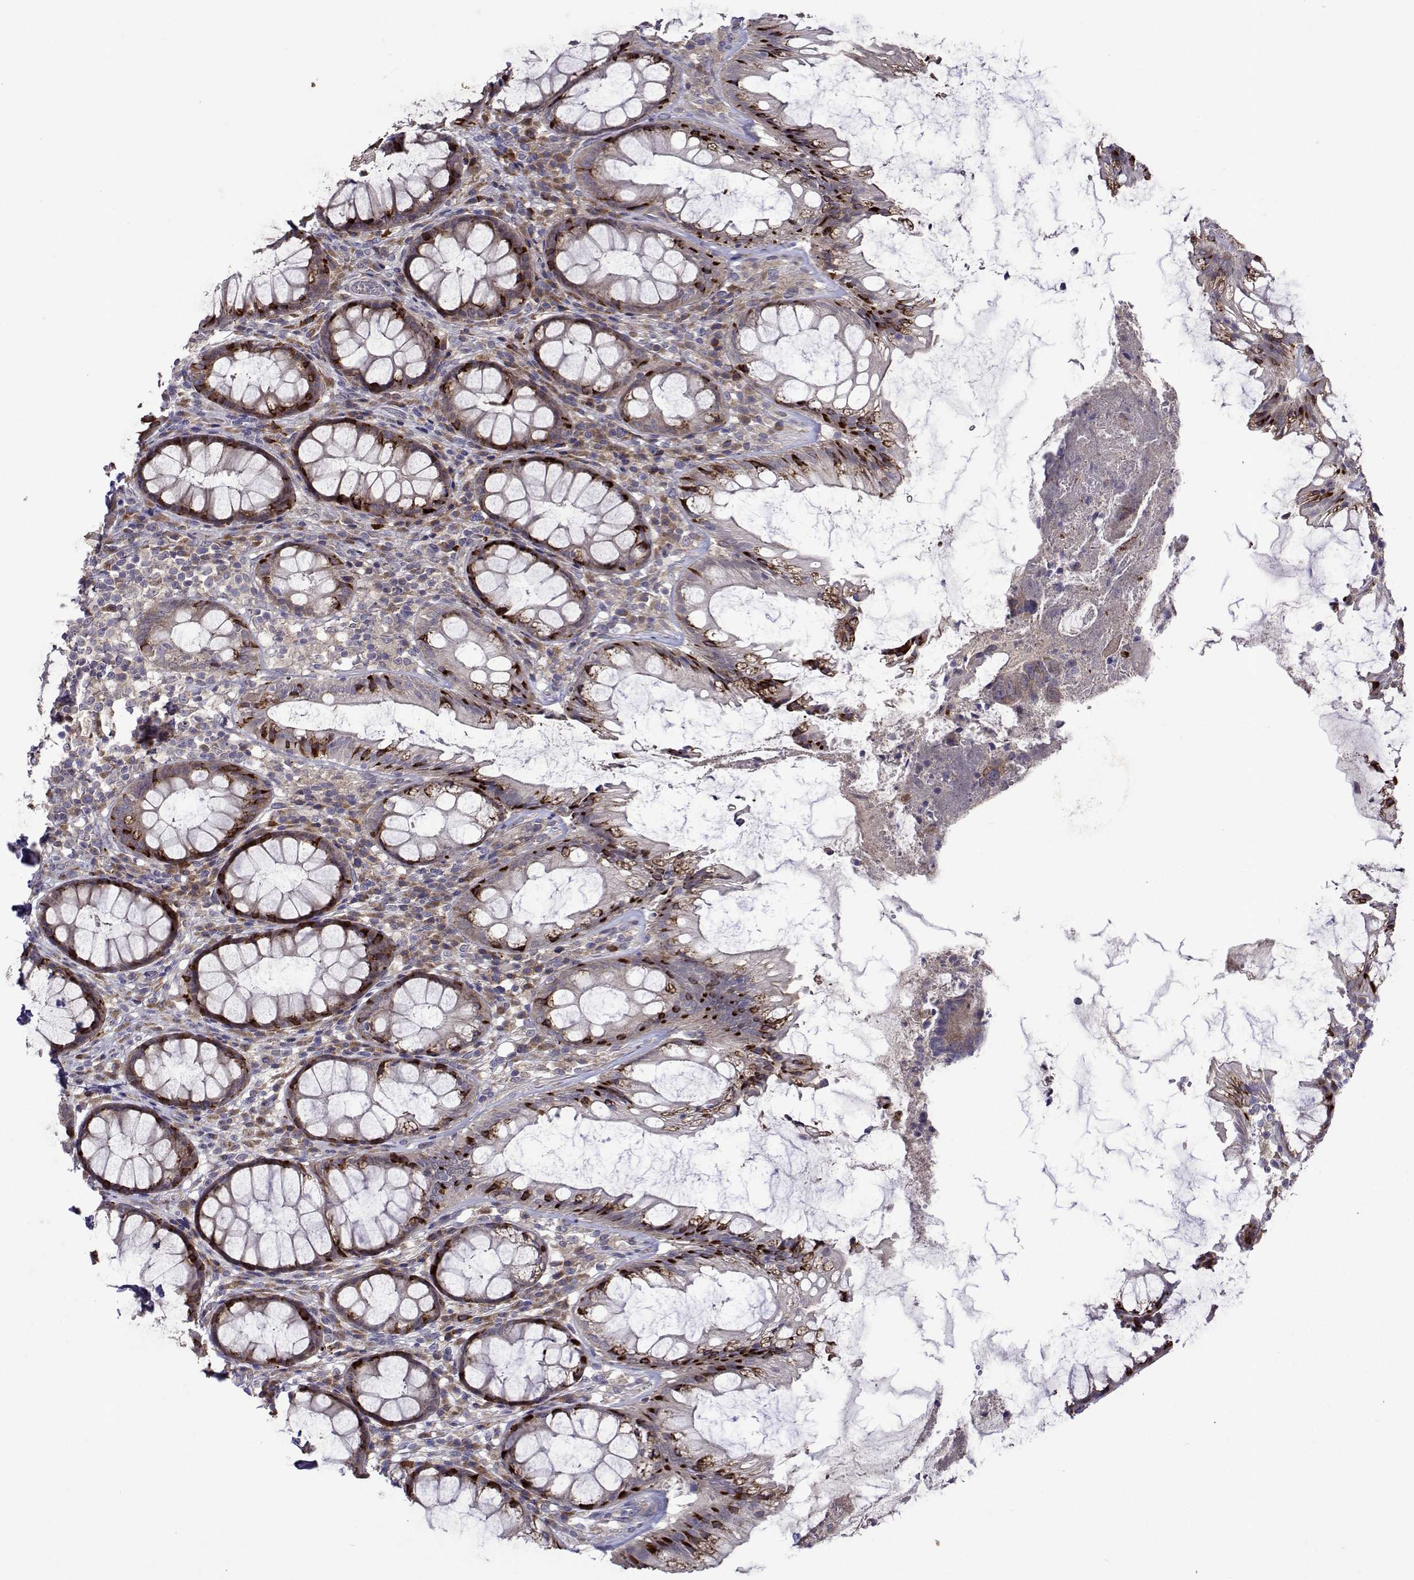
{"staining": {"intensity": "weak", "quantity": ">75%", "location": "cytoplasmic/membranous"}, "tissue": "rectum", "cell_type": "Glandular cells", "image_type": "normal", "snomed": [{"axis": "morphology", "description": "Normal tissue, NOS"}, {"axis": "topography", "description": "Rectum"}], "caption": "IHC of normal rectum displays low levels of weak cytoplasmic/membranous expression in about >75% of glandular cells.", "gene": "TARBP2", "patient": {"sex": "male", "age": 72}}